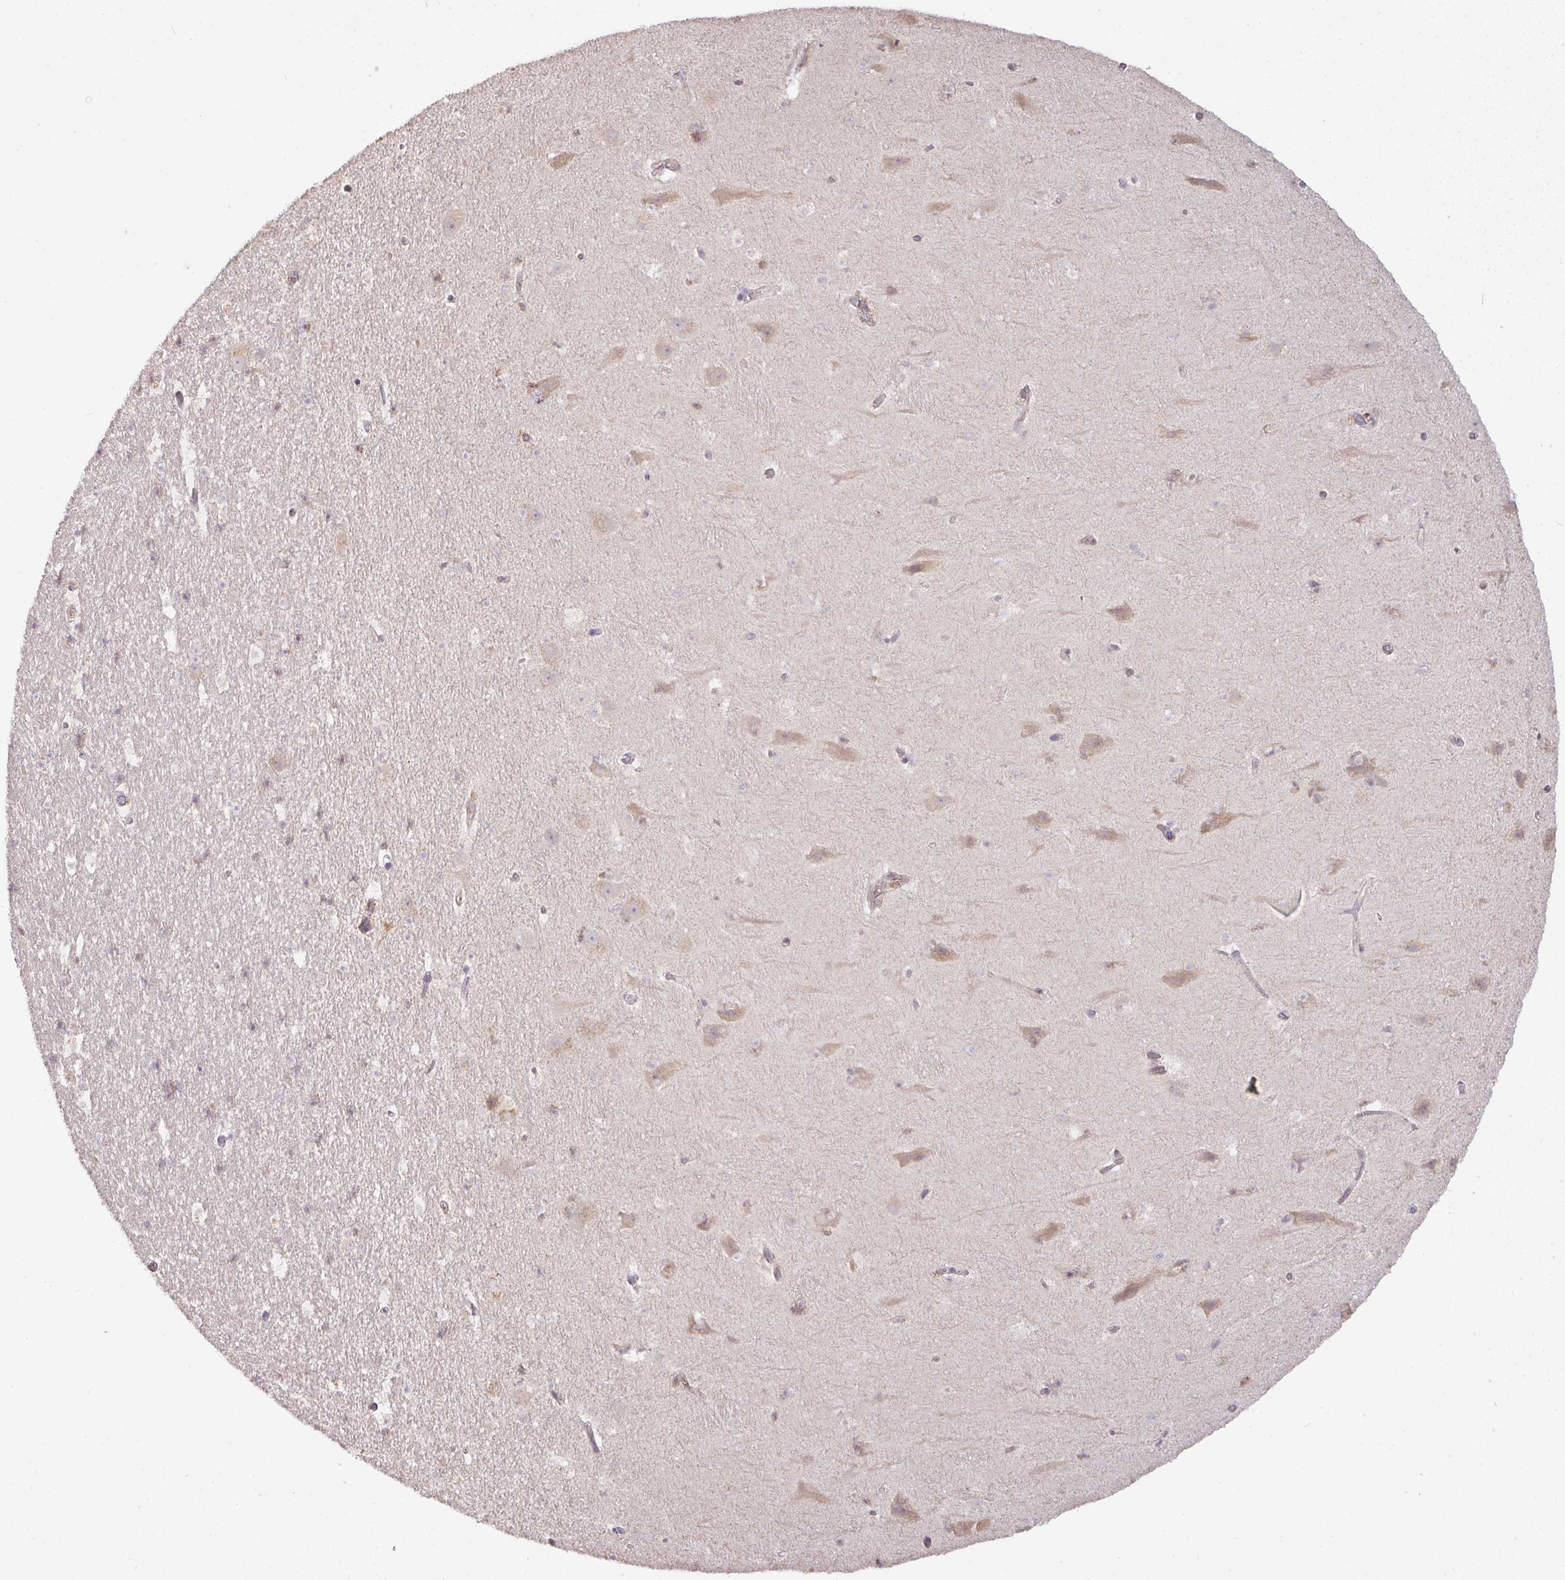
{"staining": {"intensity": "negative", "quantity": "none", "location": "none"}, "tissue": "hippocampus", "cell_type": "Glial cells", "image_type": "normal", "snomed": [{"axis": "morphology", "description": "Normal tissue, NOS"}, {"axis": "topography", "description": "Hippocampus"}], "caption": "DAB (3,3'-diaminobenzidine) immunohistochemical staining of normal hippocampus shows no significant expression in glial cells. (DAB IHC visualized using brightfield microscopy, high magnification).", "gene": "GALP", "patient": {"sex": "male", "age": 37}}